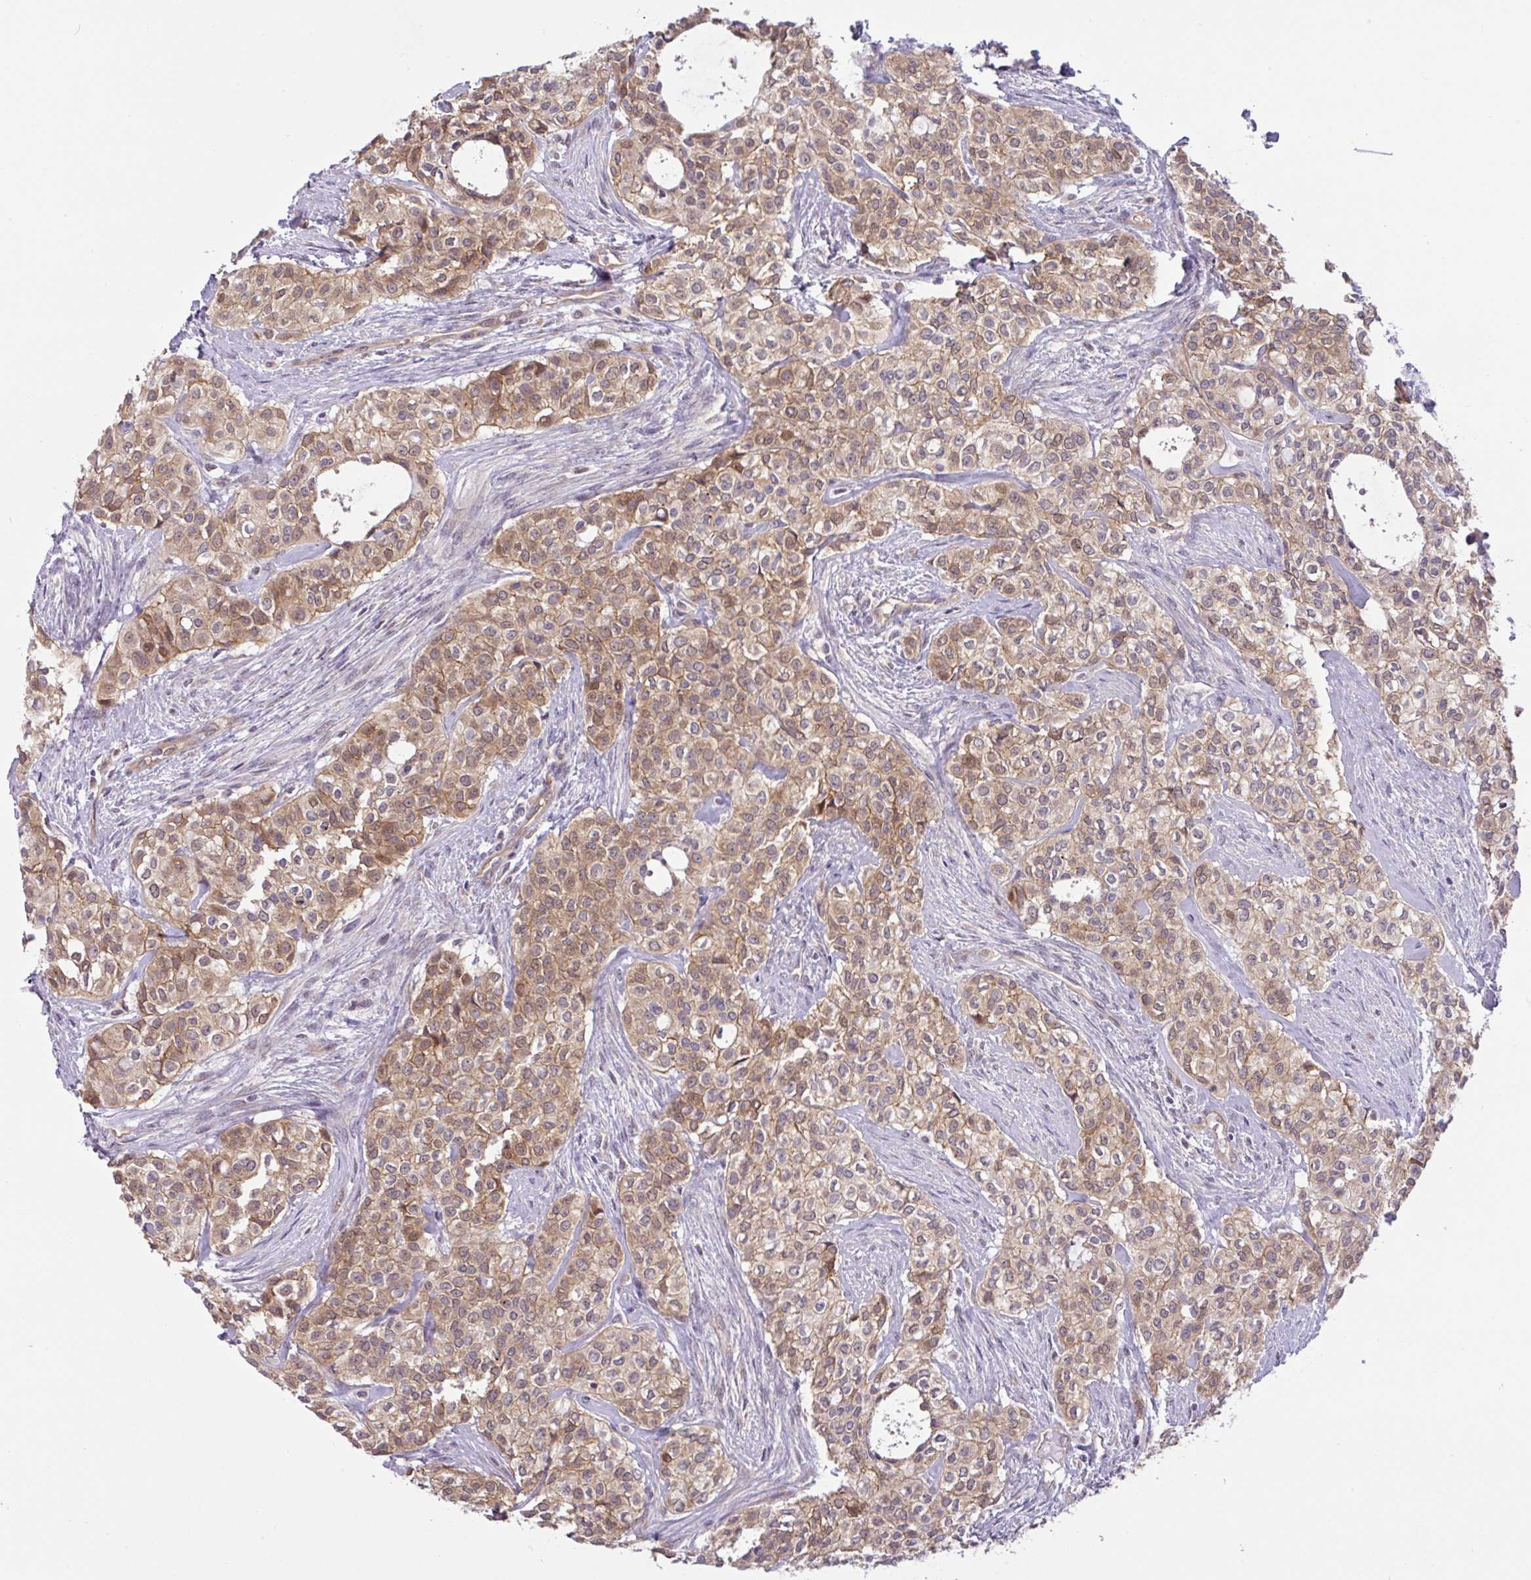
{"staining": {"intensity": "moderate", "quantity": ">75%", "location": "cytoplasmic/membranous,nuclear"}, "tissue": "head and neck cancer", "cell_type": "Tumor cells", "image_type": "cancer", "snomed": [{"axis": "morphology", "description": "Adenocarcinoma, NOS"}, {"axis": "topography", "description": "Head-Neck"}], "caption": "IHC staining of adenocarcinoma (head and neck), which reveals medium levels of moderate cytoplasmic/membranous and nuclear positivity in approximately >75% of tumor cells indicating moderate cytoplasmic/membranous and nuclear protein expression. The staining was performed using DAB (3,3'-diaminobenzidine) (brown) for protein detection and nuclei were counterstained in hematoxylin (blue).", "gene": "DLEU7", "patient": {"sex": "male", "age": 81}}